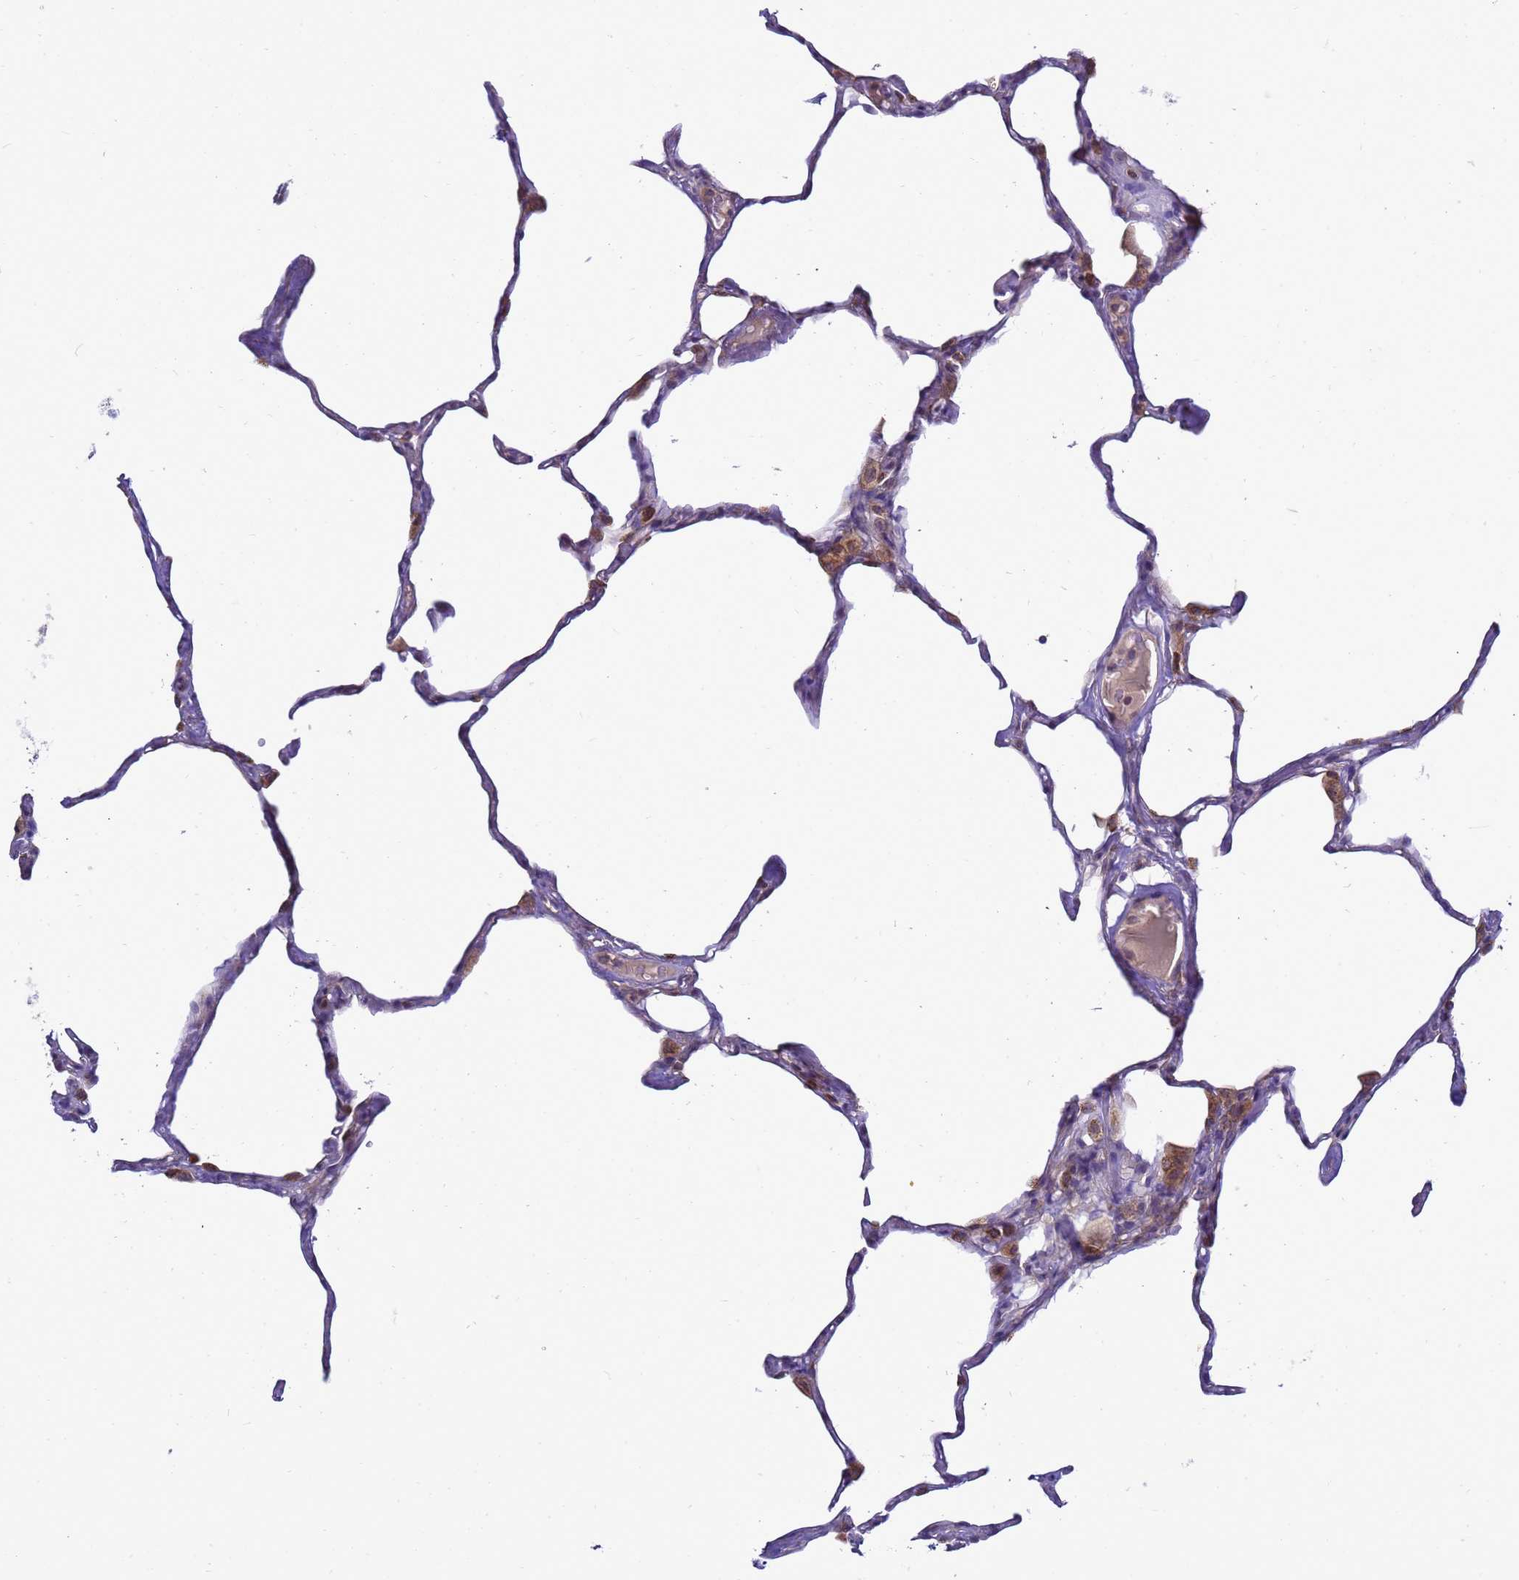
{"staining": {"intensity": "moderate", "quantity": "<25%", "location": "cytoplasmic/membranous"}, "tissue": "lung", "cell_type": "Alveolar cells", "image_type": "normal", "snomed": [{"axis": "morphology", "description": "Normal tissue, NOS"}, {"axis": "topography", "description": "Lung"}], "caption": "Human lung stained for a protein (brown) exhibits moderate cytoplasmic/membranous positive expression in about <25% of alveolar cells.", "gene": "MON1B", "patient": {"sex": "male", "age": 65}}